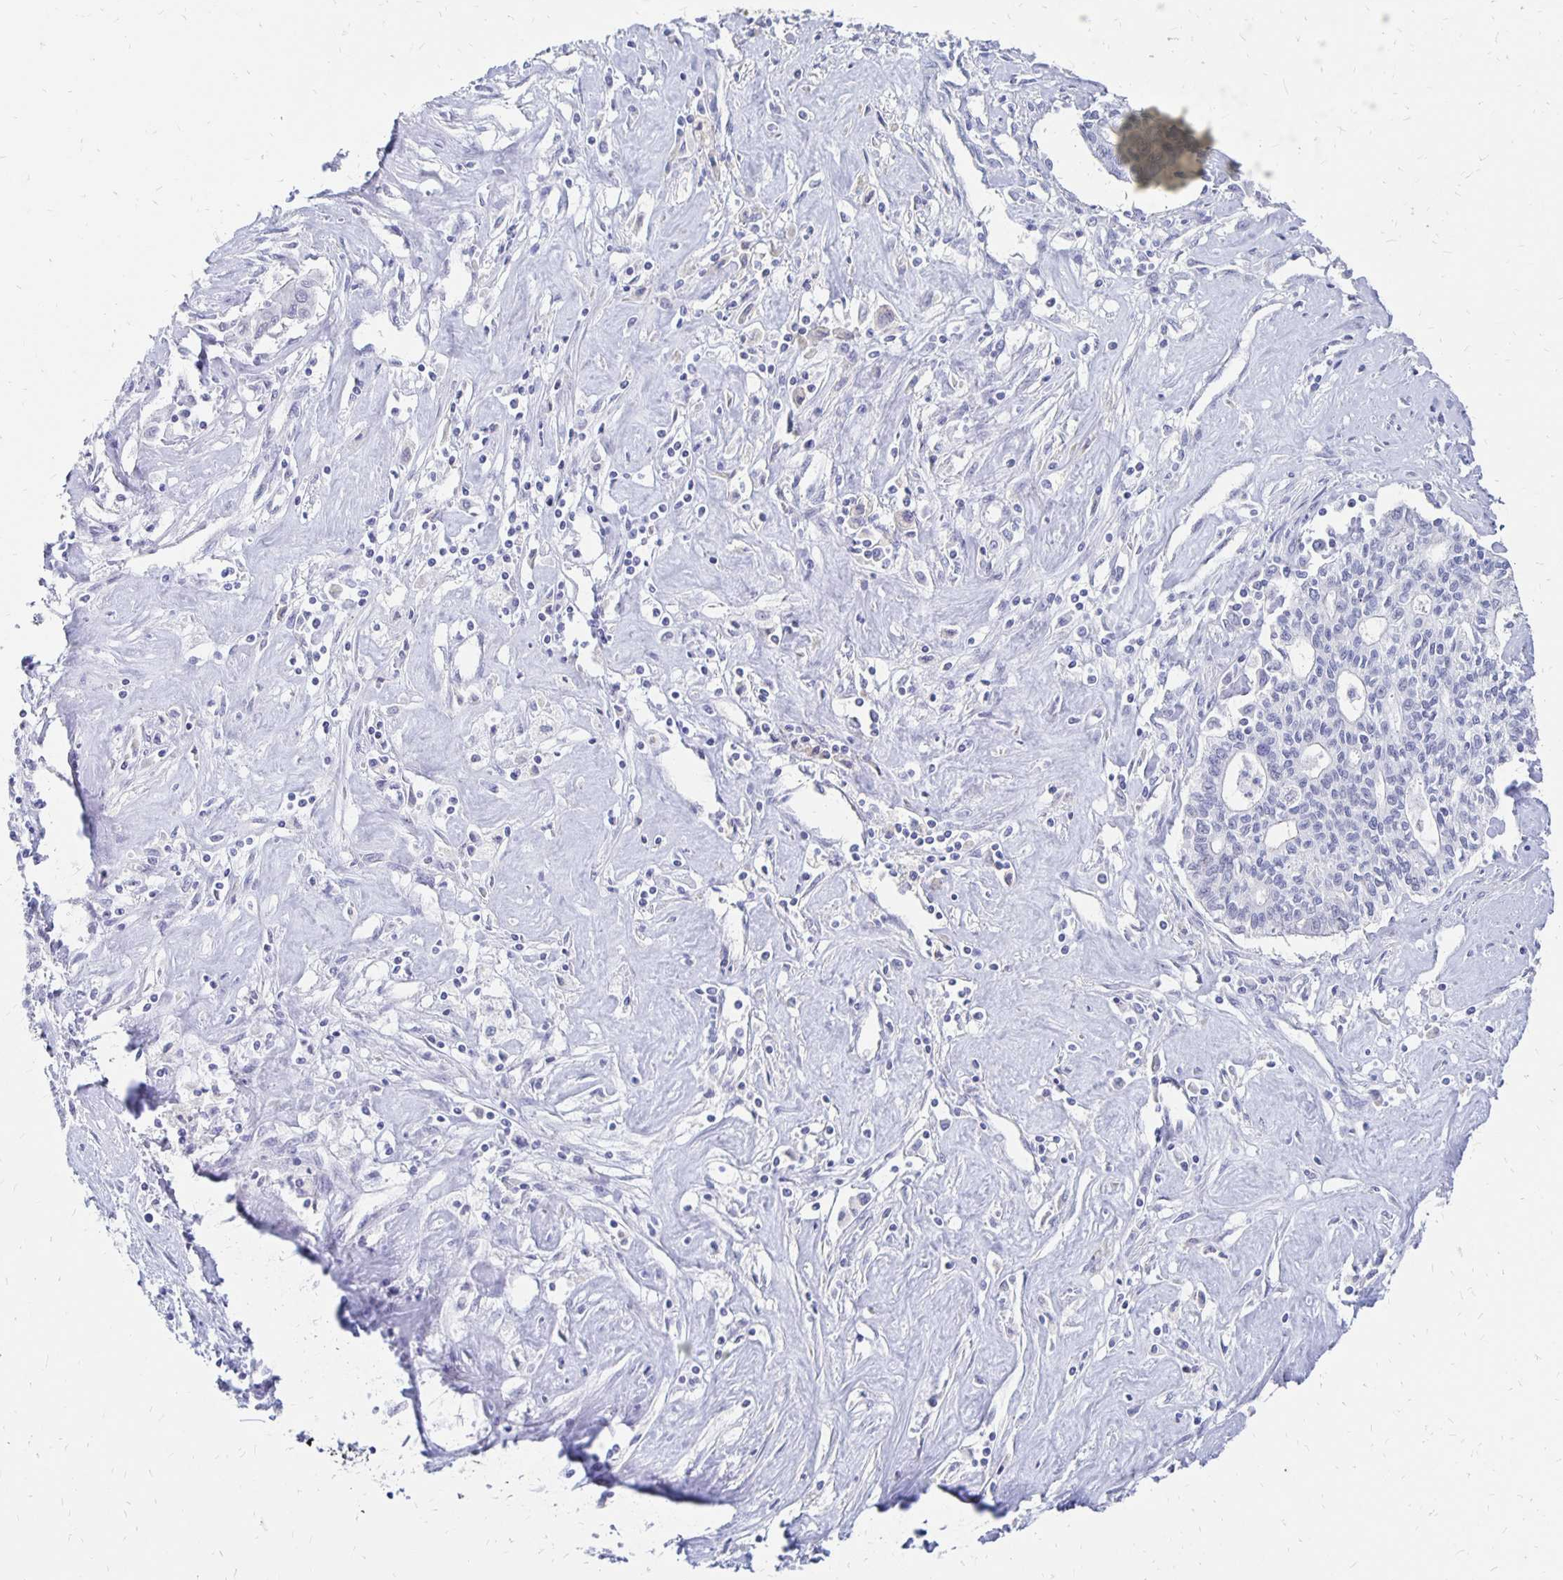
{"staining": {"intensity": "negative", "quantity": "none", "location": "none"}, "tissue": "liver cancer", "cell_type": "Tumor cells", "image_type": "cancer", "snomed": [{"axis": "morphology", "description": "Cholangiocarcinoma"}, {"axis": "topography", "description": "Liver"}], "caption": "Image shows no protein positivity in tumor cells of liver cholangiocarcinoma tissue.", "gene": "SYT2", "patient": {"sex": "female", "age": 61}}